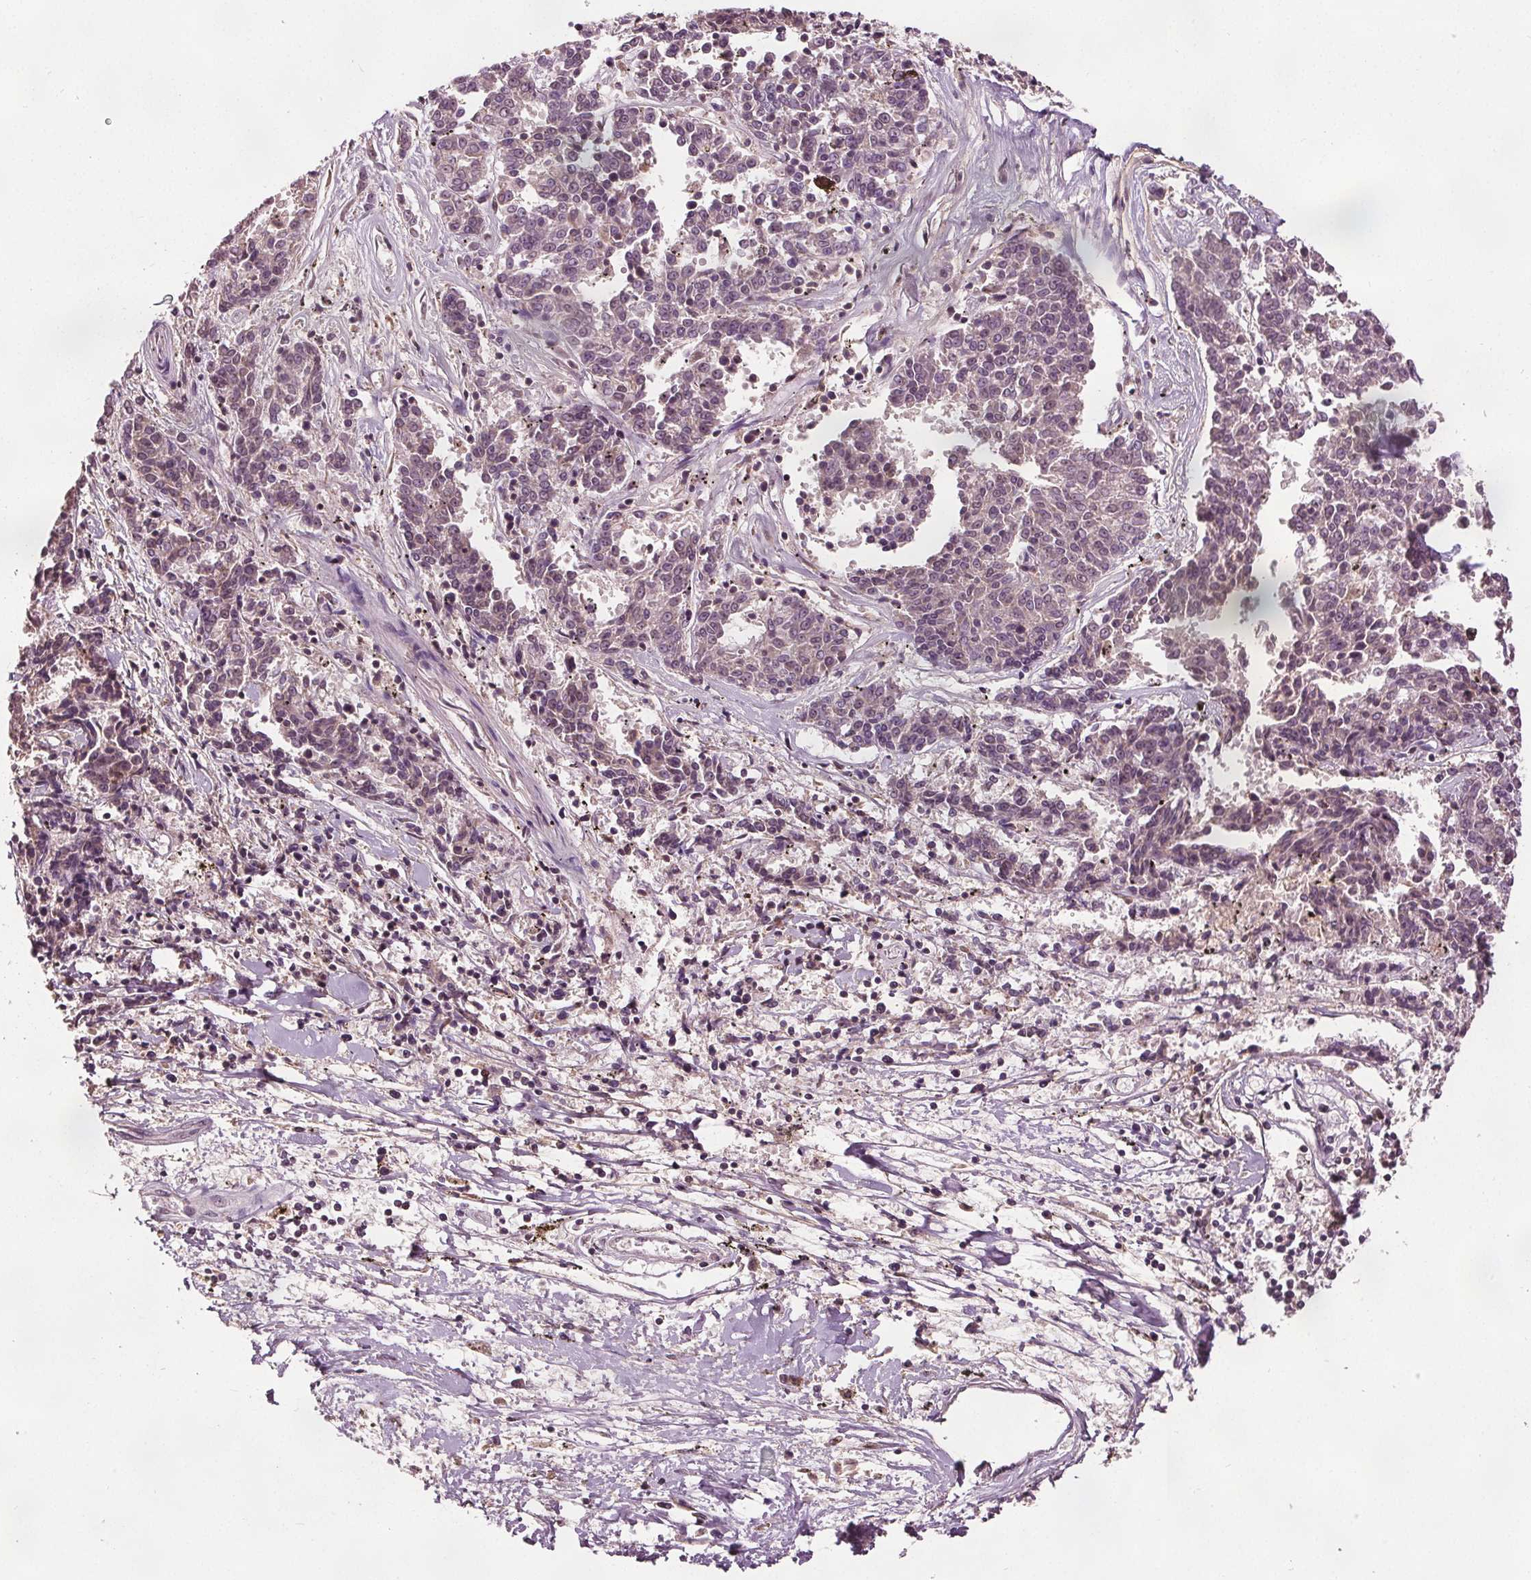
{"staining": {"intensity": "negative", "quantity": "none", "location": "none"}, "tissue": "melanoma", "cell_type": "Tumor cells", "image_type": "cancer", "snomed": [{"axis": "morphology", "description": "Malignant melanoma, NOS"}, {"axis": "topography", "description": "Skin"}], "caption": "The photomicrograph exhibits no significant positivity in tumor cells of melanoma. (DAB (3,3'-diaminobenzidine) immunohistochemistry (IHC) visualized using brightfield microscopy, high magnification).", "gene": "DDX11", "patient": {"sex": "female", "age": 72}}